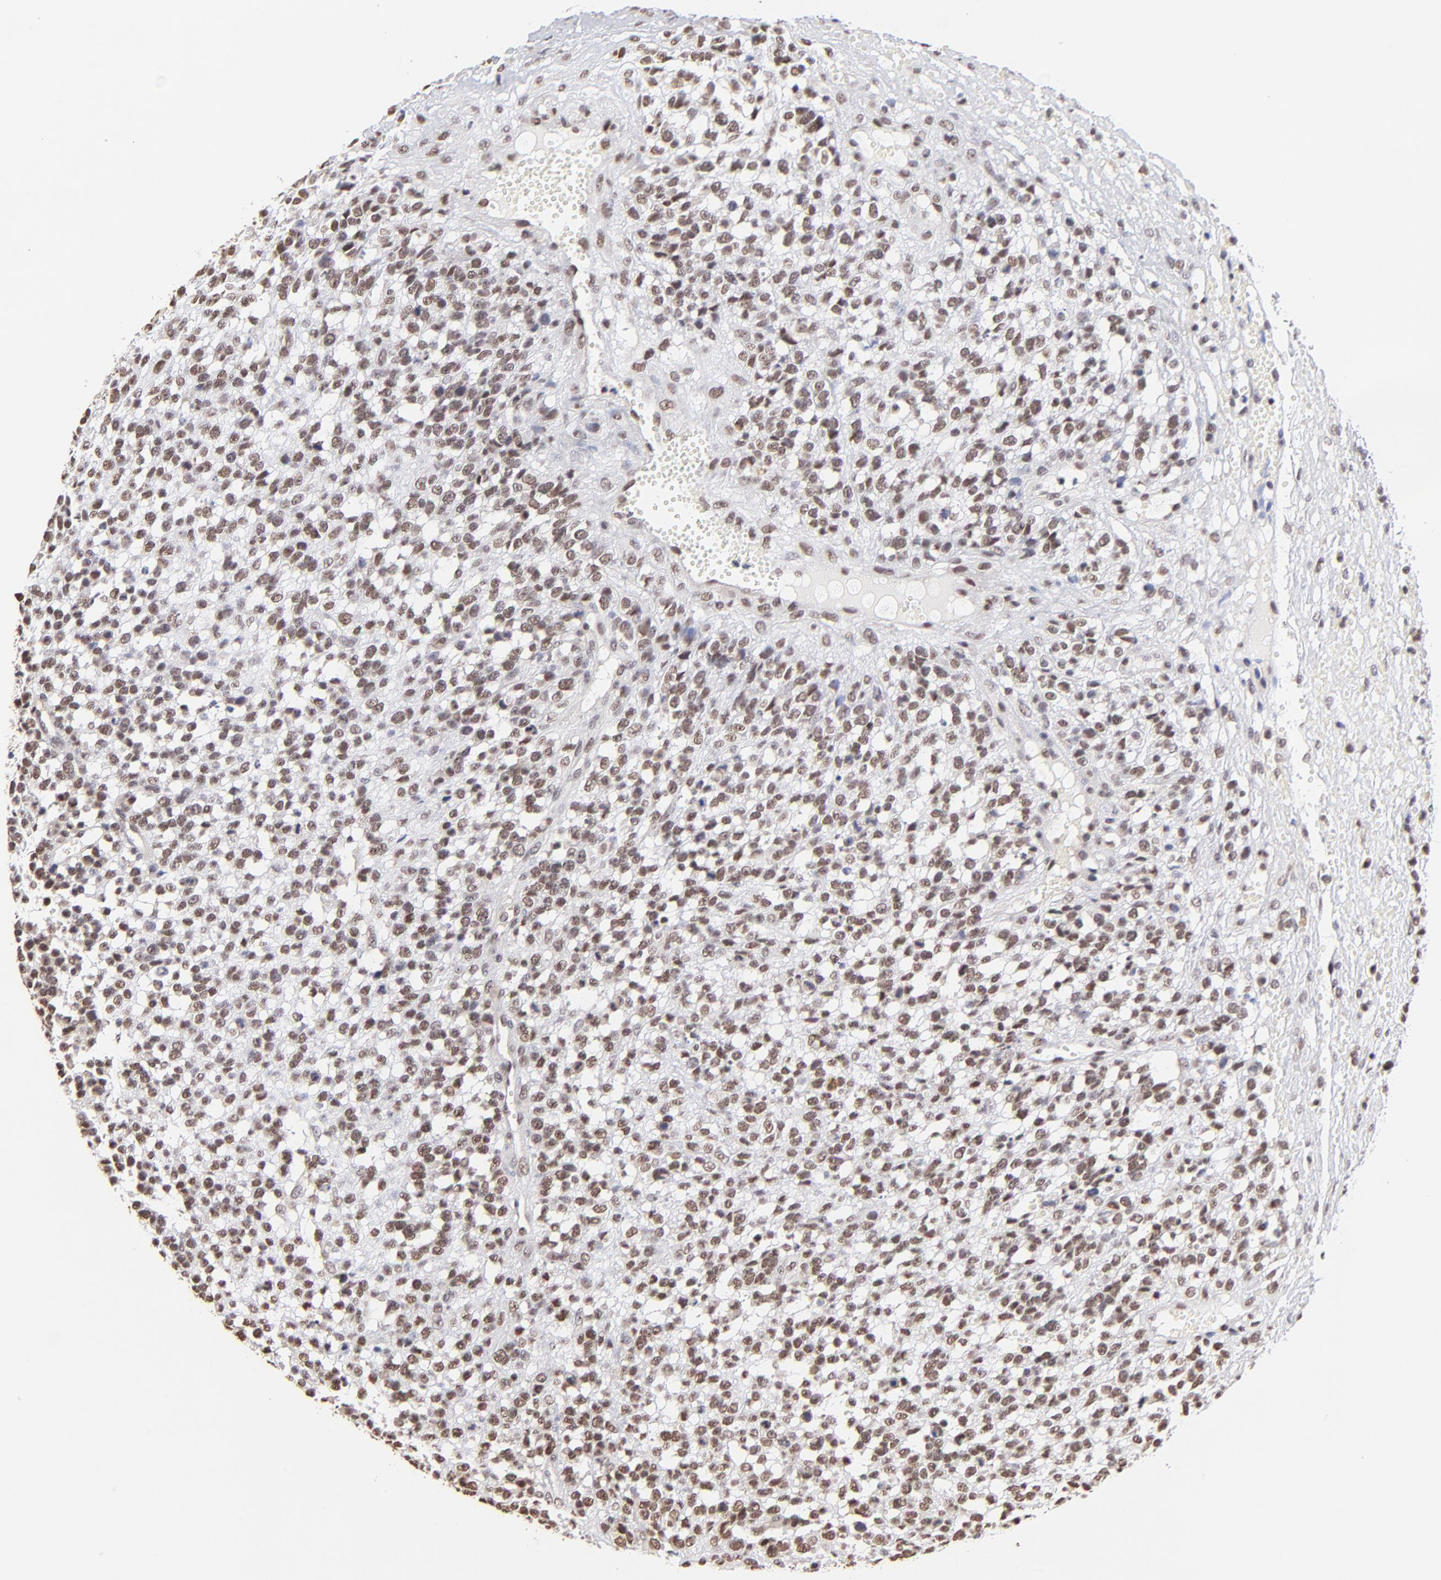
{"staining": {"intensity": "weak", "quantity": ">75%", "location": "nuclear"}, "tissue": "glioma", "cell_type": "Tumor cells", "image_type": "cancer", "snomed": [{"axis": "morphology", "description": "Glioma, malignant, High grade"}, {"axis": "topography", "description": "Brain"}], "caption": "Immunohistochemistry (IHC) (DAB) staining of glioma shows weak nuclear protein expression in approximately >75% of tumor cells. The protein of interest is stained brown, and the nuclei are stained in blue (DAB (3,3'-diaminobenzidine) IHC with brightfield microscopy, high magnification).", "gene": "ZNF670", "patient": {"sex": "male", "age": 66}}